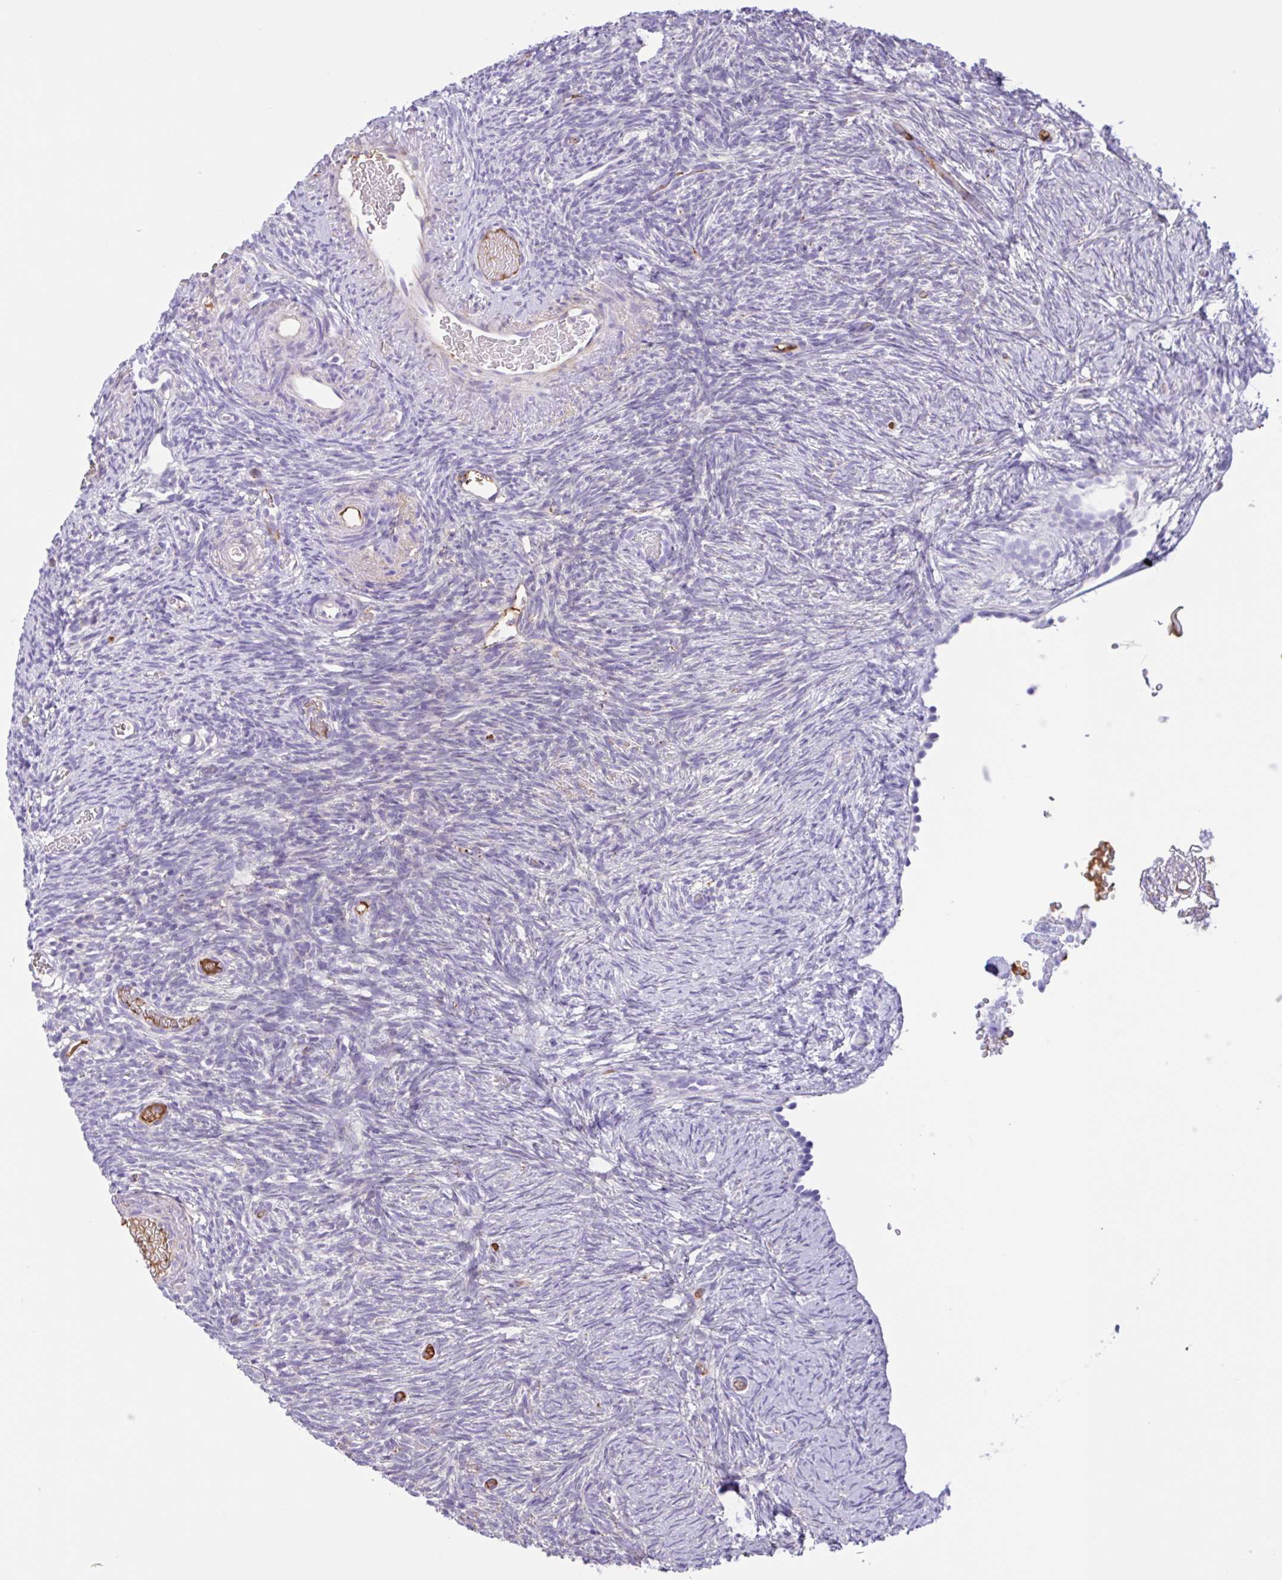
{"staining": {"intensity": "negative", "quantity": "none", "location": "none"}, "tissue": "ovary", "cell_type": "Follicle cells", "image_type": "normal", "snomed": [{"axis": "morphology", "description": "Normal tissue, NOS"}, {"axis": "topography", "description": "Ovary"}], "caption": "IHC micrograph of normal human ovary stained for a protein (brown), which demonstrates no staining in follicle cells. Nuclei are stained in blue.", "gene": "LARGE2", "patient": {"sex": "female", "age": 39}}